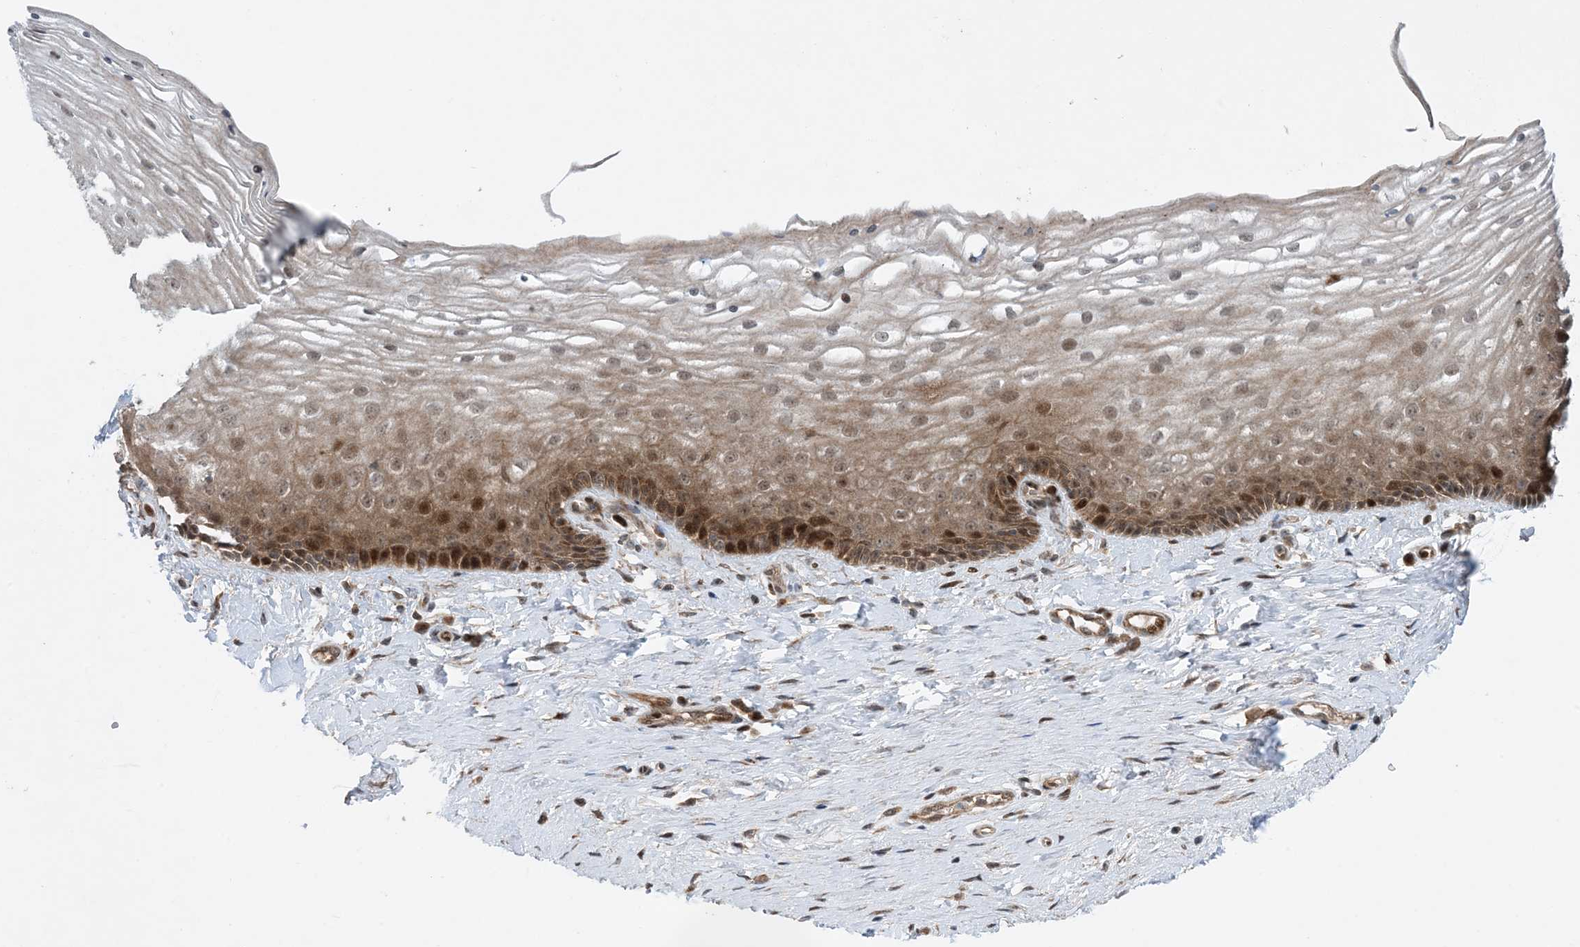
{"staining": {"intensity": "strong", "quantity": "25%-75%", "location": "cytoplasmic/membranous,nuclear"}, "tissue": "vagina", "cell_type": "Squamous epithelial cells", "image_type": "normal", "snomed": [{"axis": "morphology", "description": "Normal tissue, NOS"}, {"axis": "topography", "description": "Vagina"}], "caption": "Approximately 25%-75% of squamous epithelial cells in benign vagina reveal strong cytoplasmic/membranous,nuclear protein expression as visualized by brown immunohistochemical staining.", "gene": "HEMK1", "patient": {"sex": "female", "age": 46}}